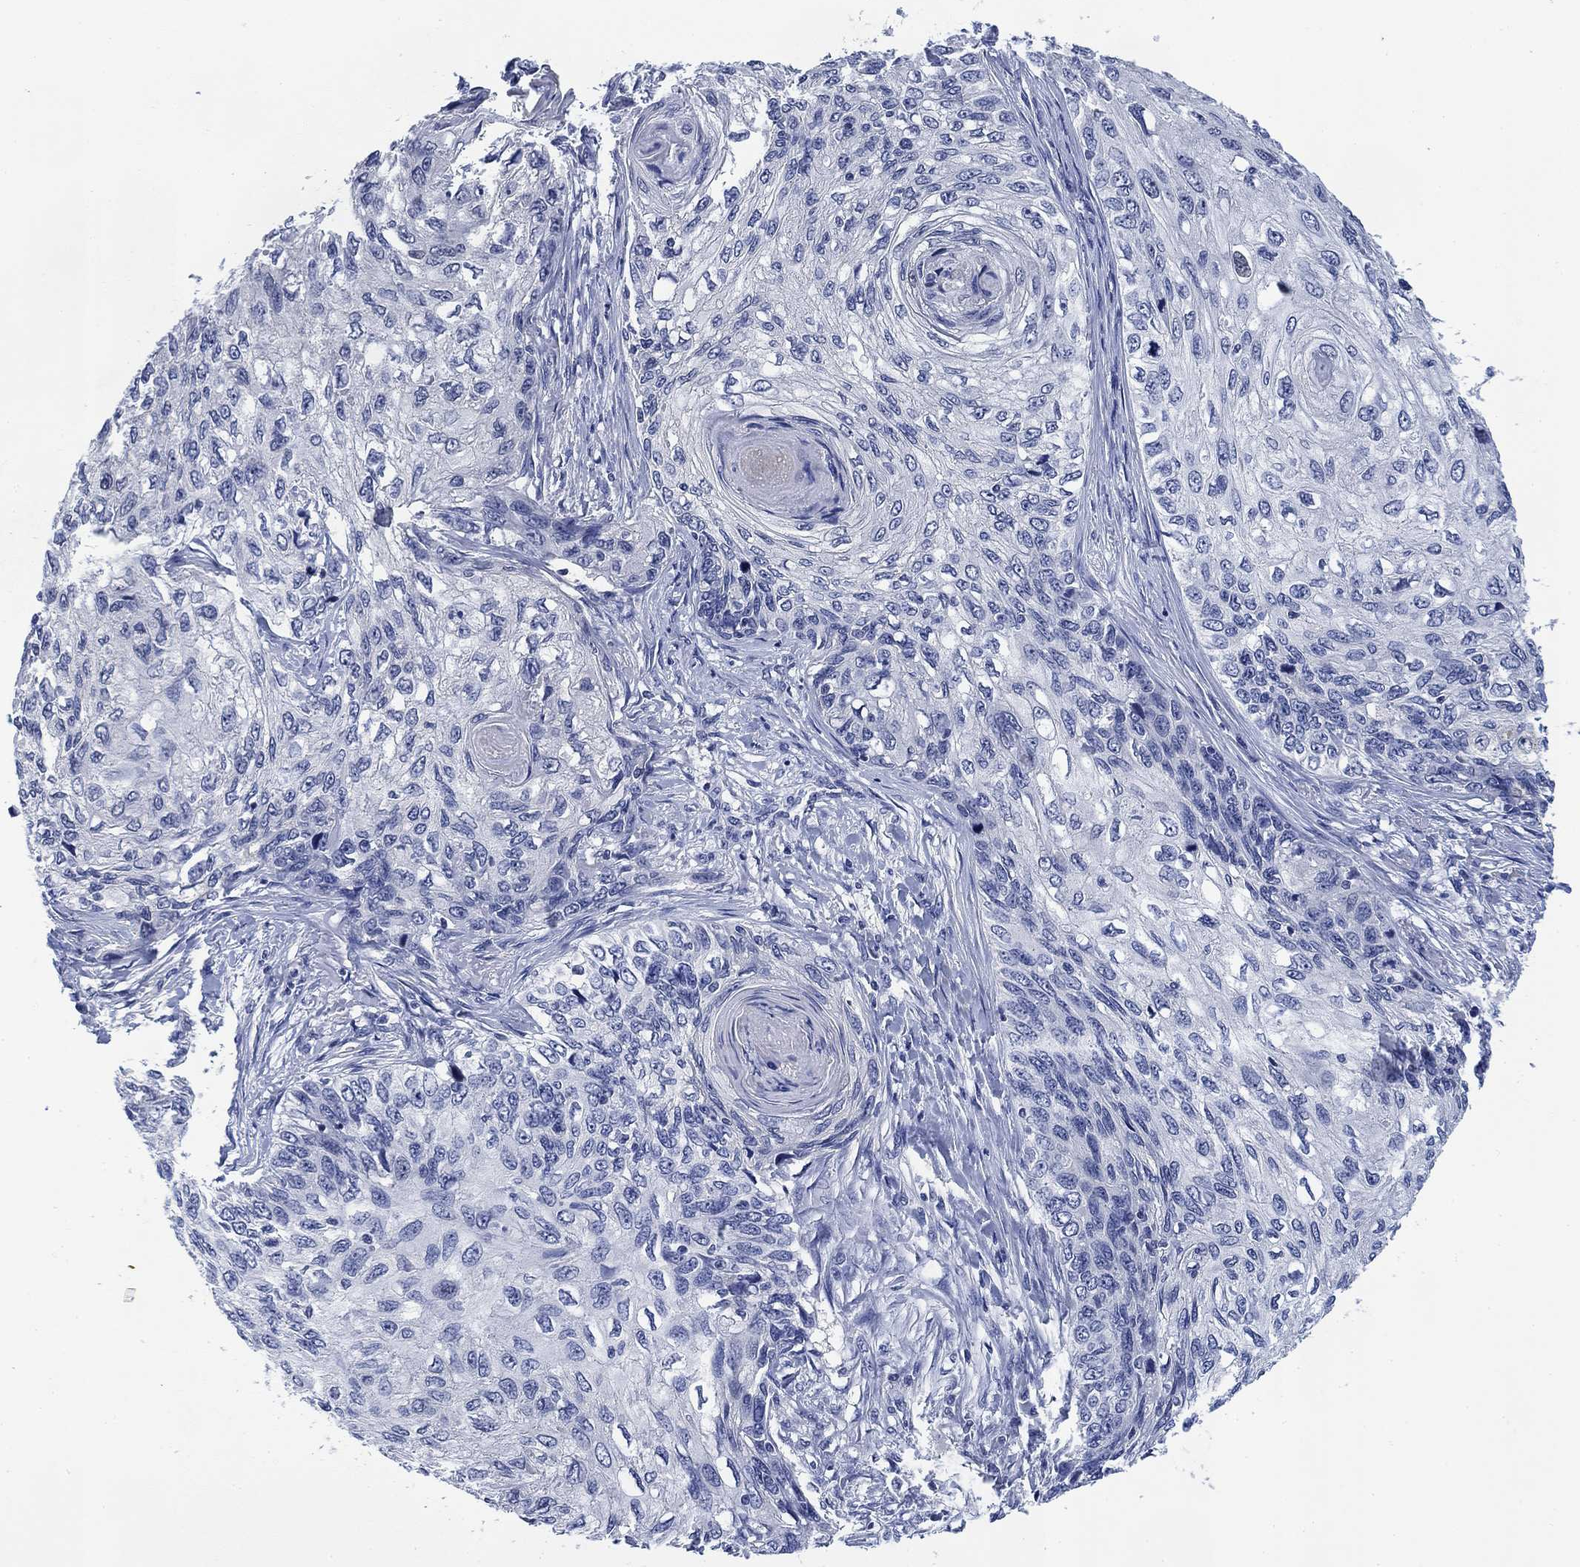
{"staining": {"intensity": "negative", "quantity": "none", "location": "none"}, "tissue": "skin cancer", "cell_type": "Tumor cells", "image_type": "cancer", "snomed": [{"axis": "morphology", "description": "Squamous cell carcinoma, NOS"}, {"axis": "topography", "description": "Skin"}], "caption": "IHC photomicrograph of human skin squamous cell carcinoma stained for a protein (brown), which shows no staining in tumor cells.", "gene": "DAZL", "patient": {"sex": "male", "age": 92}}